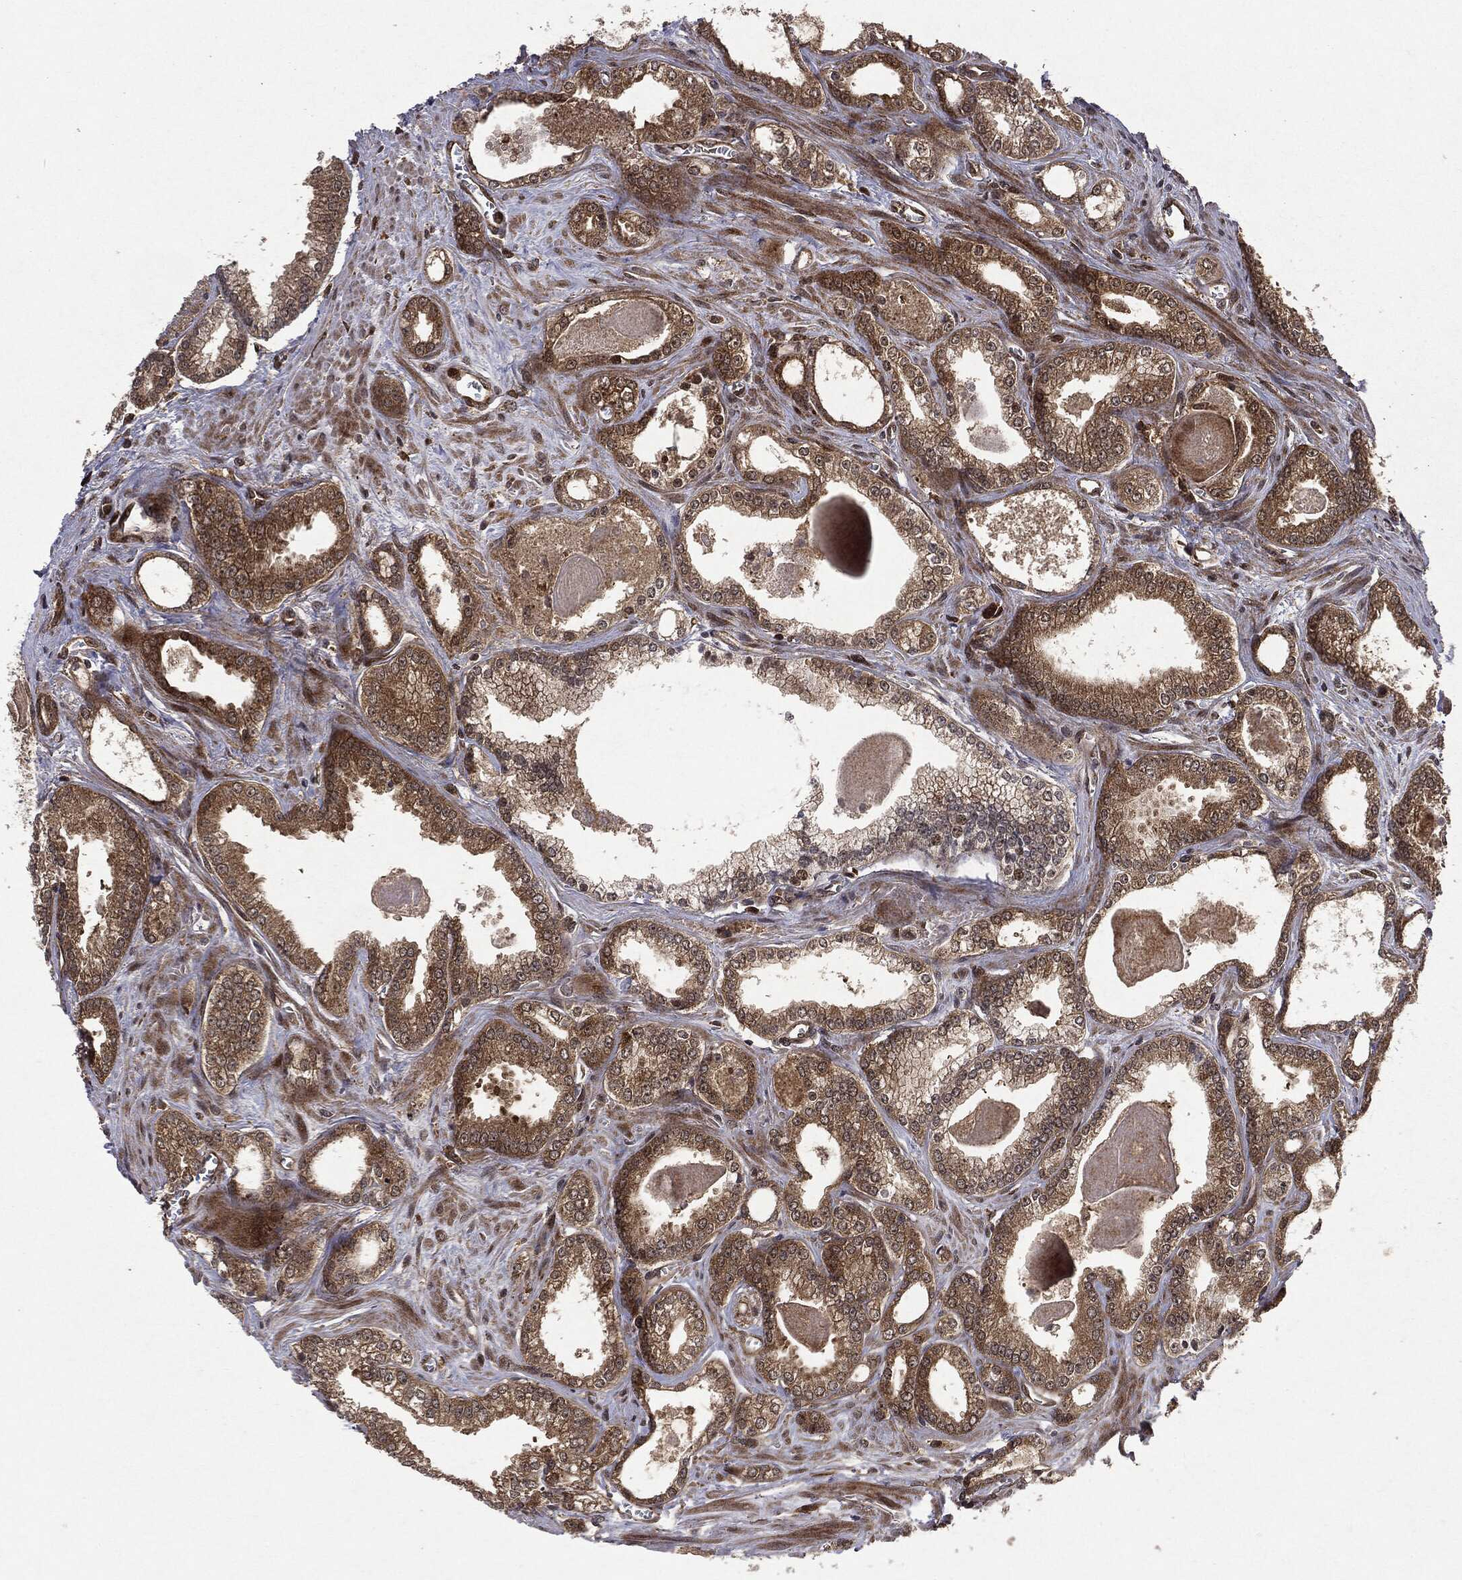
{"staining": {"intensity": "moderate", "quantity": ">75%", "location": "cytoplasmic/membranous"}, "tissue": "prostate cancer", "cell_type": "Tumor cells", "image_type": "cancer", "snomed": [{"axis": "morphology", "description": "Adenocarcinoma, Medium grade"}, {"axis": "topography", "description": "Prostate"}], "caption": "An IHC photomicrograph of neoplastic tissue is shown. Protein staining in brown labels moderate cytoplasmic/membranous positivity in prostate cancer within tumor cells. (IHC, brightfield microscopy, high magnification).", "gene": "OTUB1", "patient": {"sex": "male", "age": 71}}